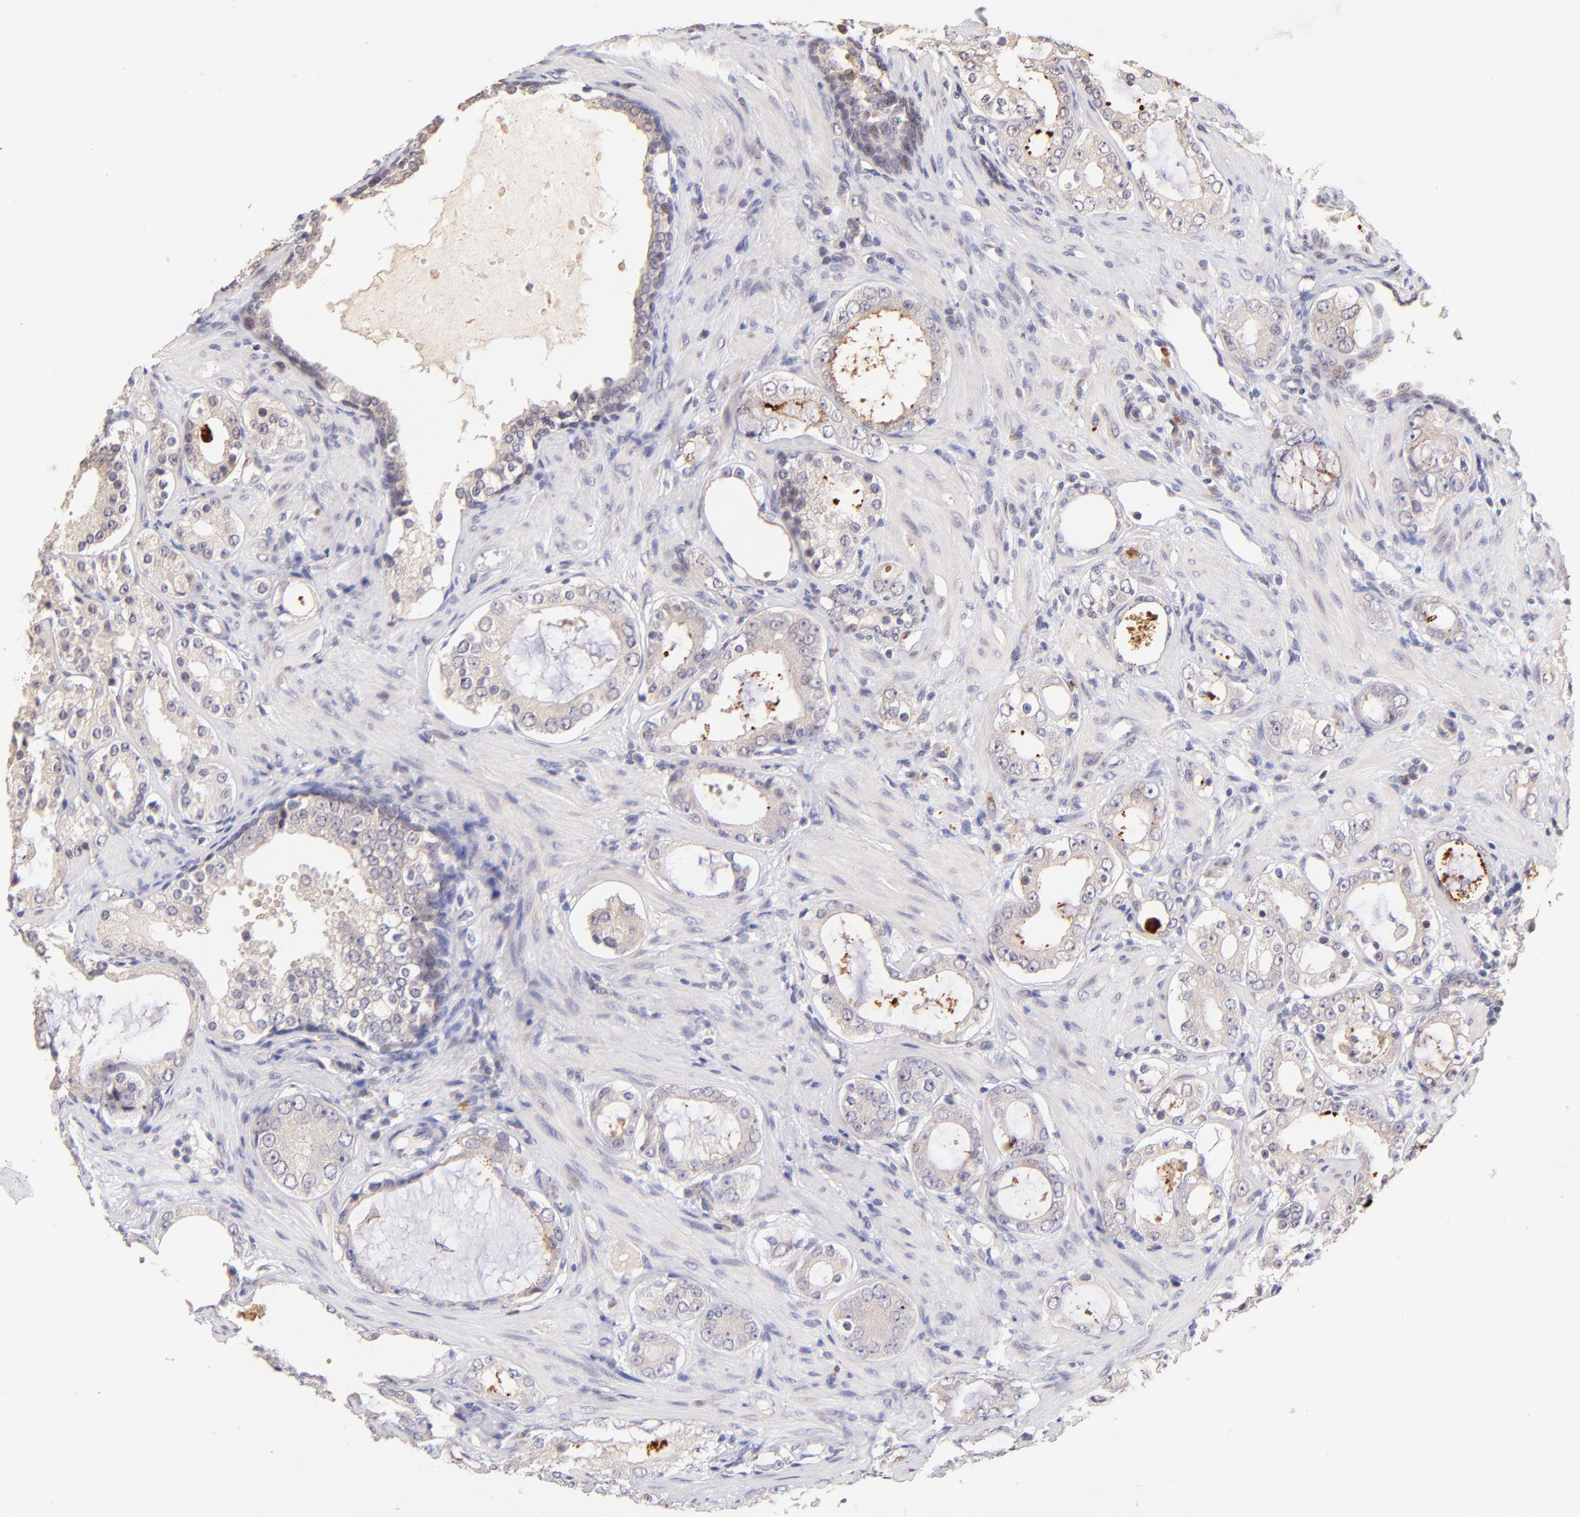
{"staining": {"intensity": "weak", "quantity": "<25%", "location": "cytoplasmic/membranous"}, "tissue": "prostate cancer", "cell_type": "Tumor cells", "image_type": "cancer", "snomed": [{"axis": "morphology", "description": "Adenocarcinoma, Medium grade"}, {"axis": "topography", "description": "Prostate"}], "caption": "High power microscopy histopathology image of an immunohistochemistry (IHC) photomicrograph of prostate cancer, revealing no significant staining in tumor cells.", "gene": "SPARC", "patient": {"sex": "male", "age": 73}}